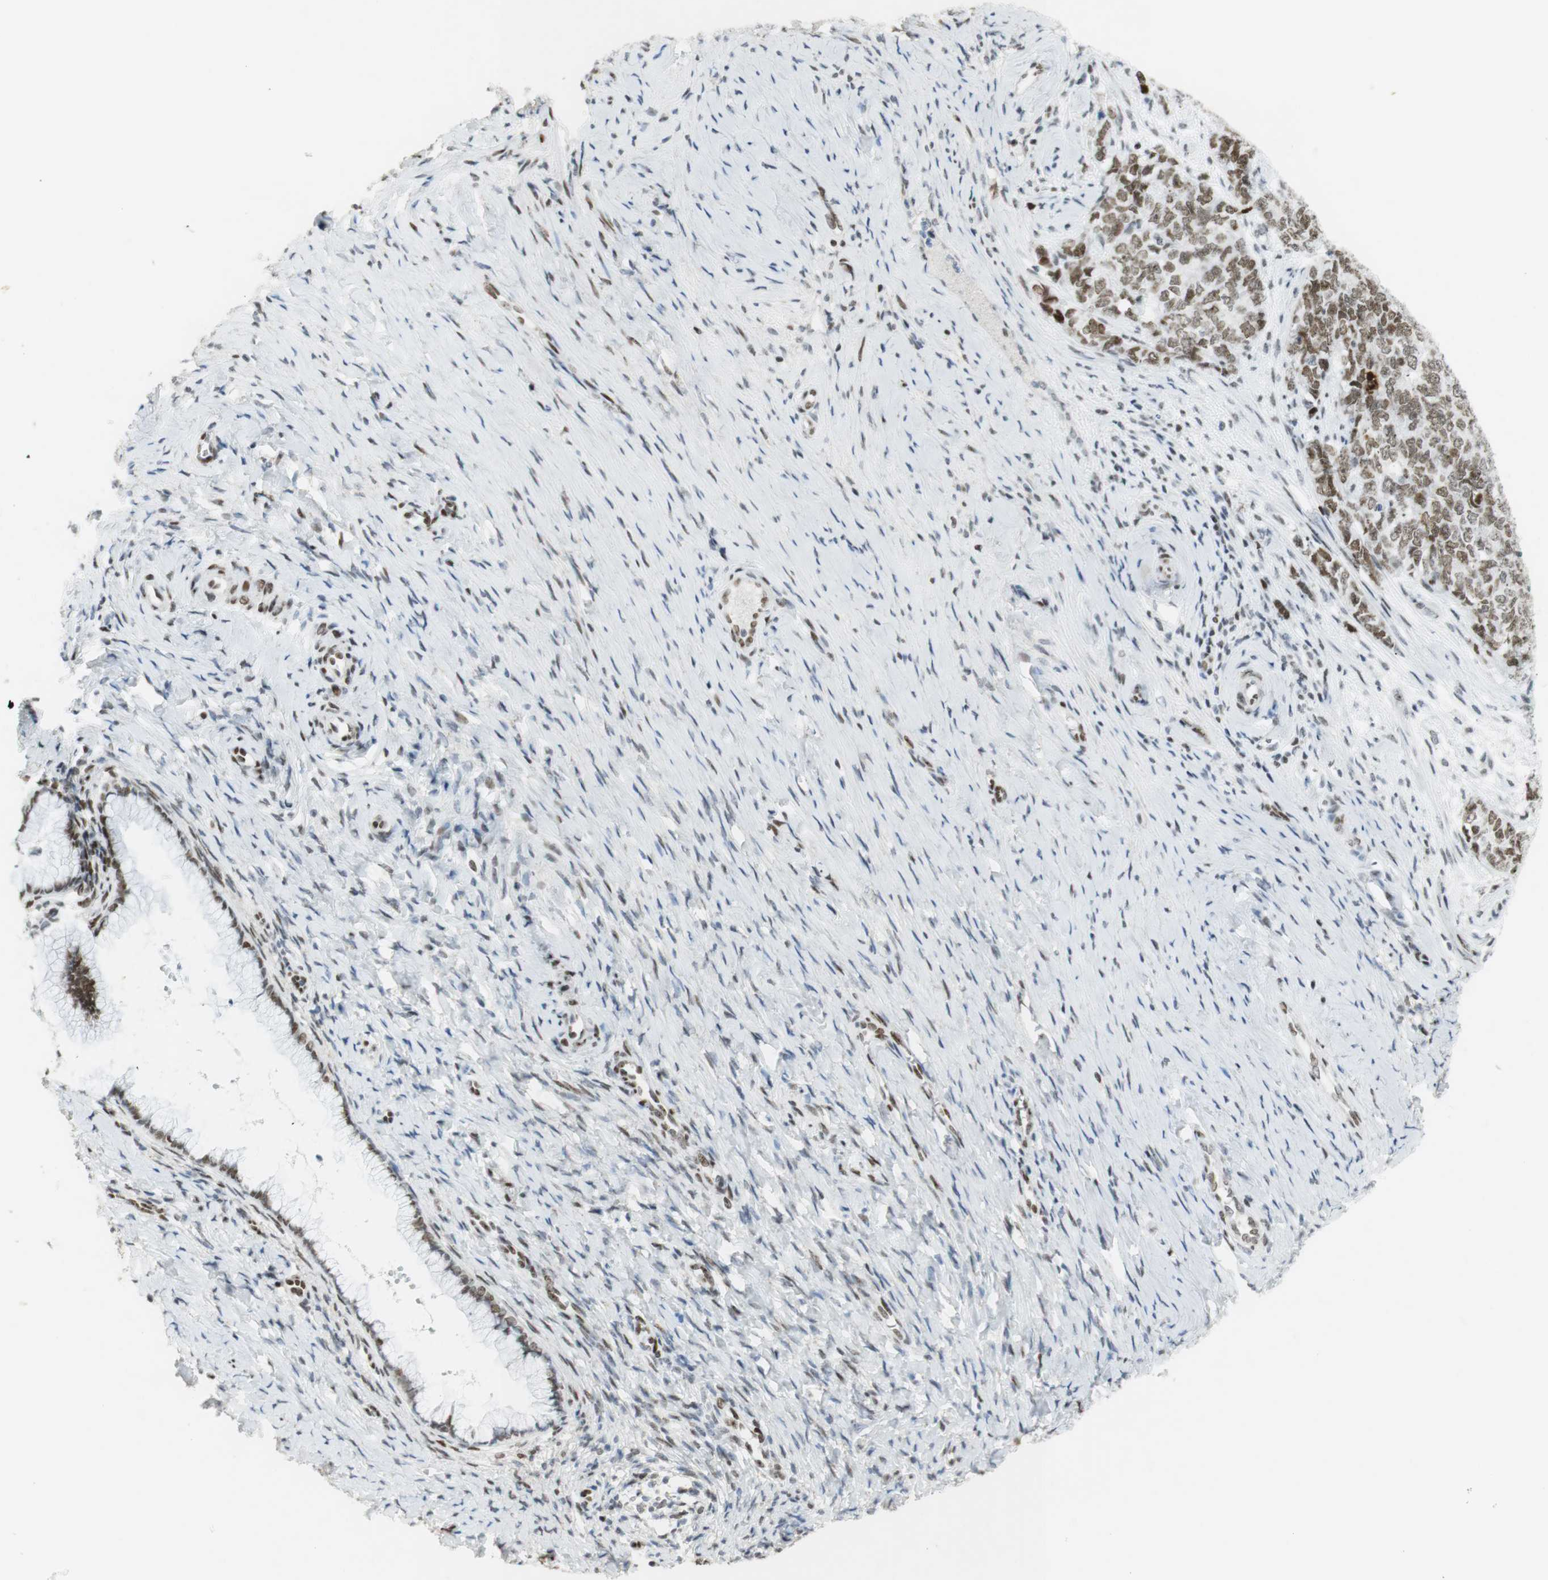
{"staining": {"intensity": "moderate", "quantity": ">75%", "location": "nuclear"}, "tissue": "cervical cancer", "cell_type": "Tumor cells", "image_type": "cancer", "snomed": [{"axis": "morphology", "description": "Squamous cell carcinoma, NOS"}, {"axis": "topography", "description": "Cervix"}], "caption": "Cervical cancer stained with a brown dye demonstrates moderate nuclear positive expression in about >75% of tumor cells.", "gene": "BMI1", "patient": {"sex": "female", "age": 63}}